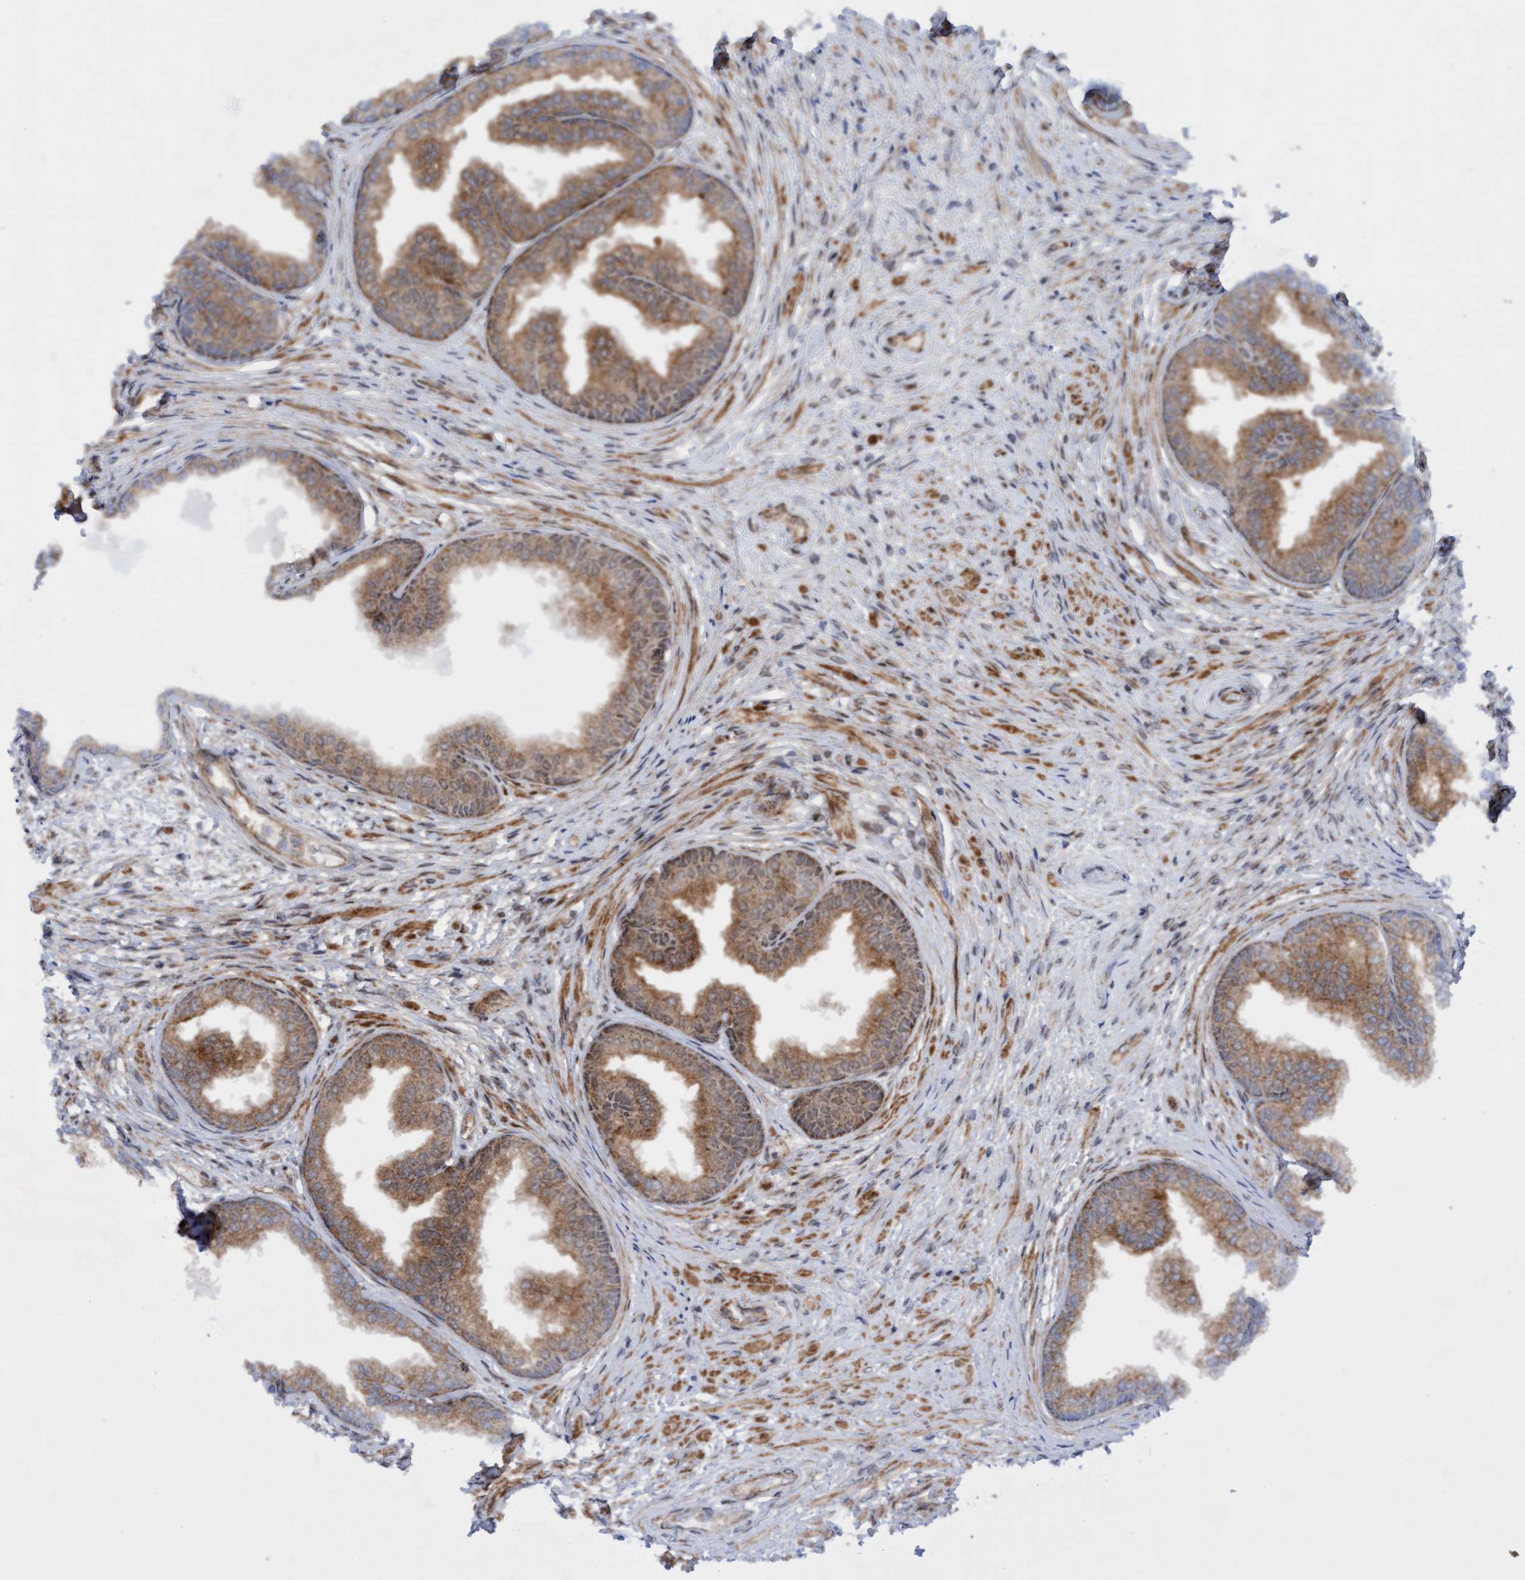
{"staining": {"intensity": "moderate", "quantity": ">75%", "location": "cytoplasmic/membranous,nuclear"}, "tissue": "prostate", "cell_type": "Glandular cells", "image_type": "normal", "snomed": [{"axis": "morphology", "description": "Normal tissue, NOS"}, {"axis": "topography", "description": "Prostate"}], "caption": "Moderate cytoplasmic/membranous,nuclear staining is seen in approximately >75% of glandular cells in benign prostate.", "gene": "ITFG1", "patient": {"sex": "male", "age": 76}}